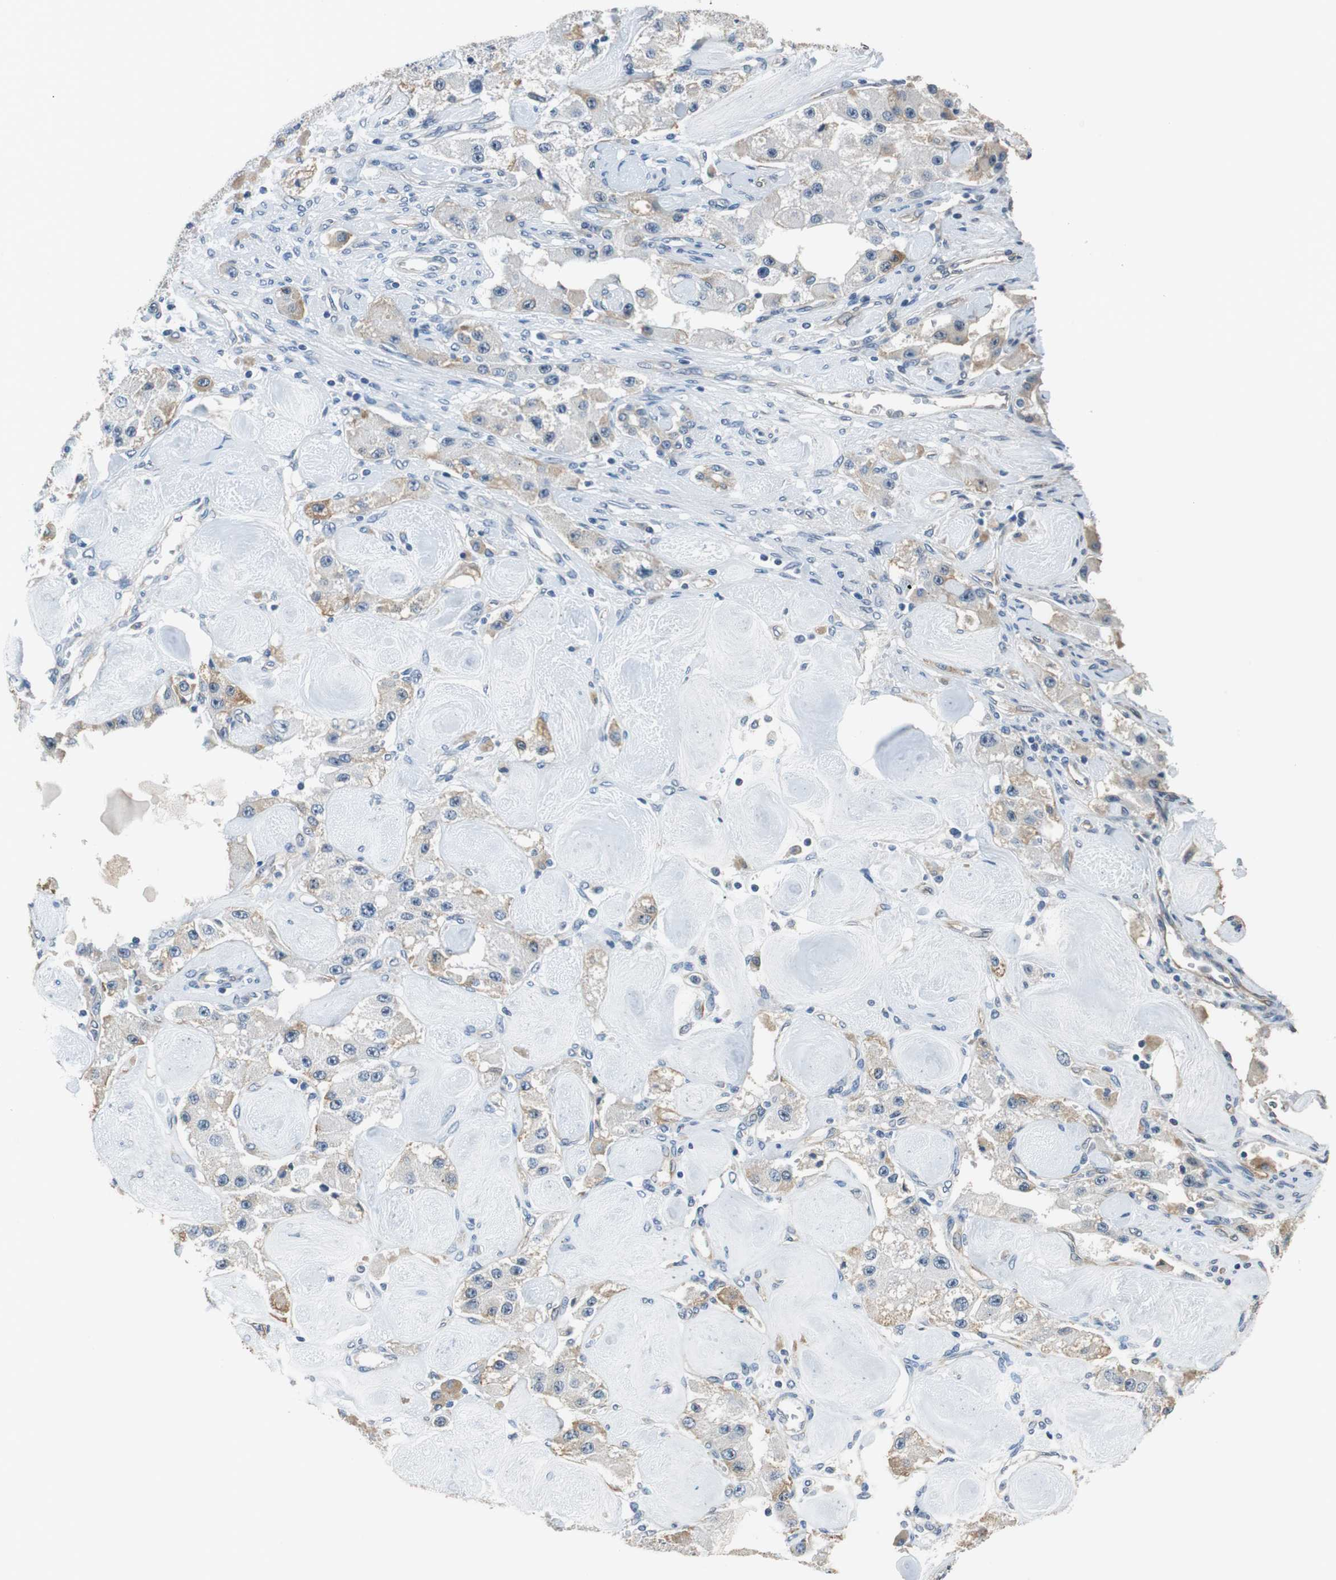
{"staining": {"intensity": "moderate", "quantity": "<25%", "location": "cytoplasmic/membranous"}, "tissue": "carcinoid", "cell_type": "Tumor cells", "image_type": "cancer", "snomed": [{"axis": "morphology", "description": "Carcinoid, malignant, NOS"}, {"axis": "topography", "description": "Pancreas"}], "caption": "Carcinoid stained with a brown dye demonstrates moderate cytoplasmic/membranous positive staining in approximately <25% of tumor cells.", "gene": "ALDH4A1", "patient": {"sex": "male", "age": 41}}